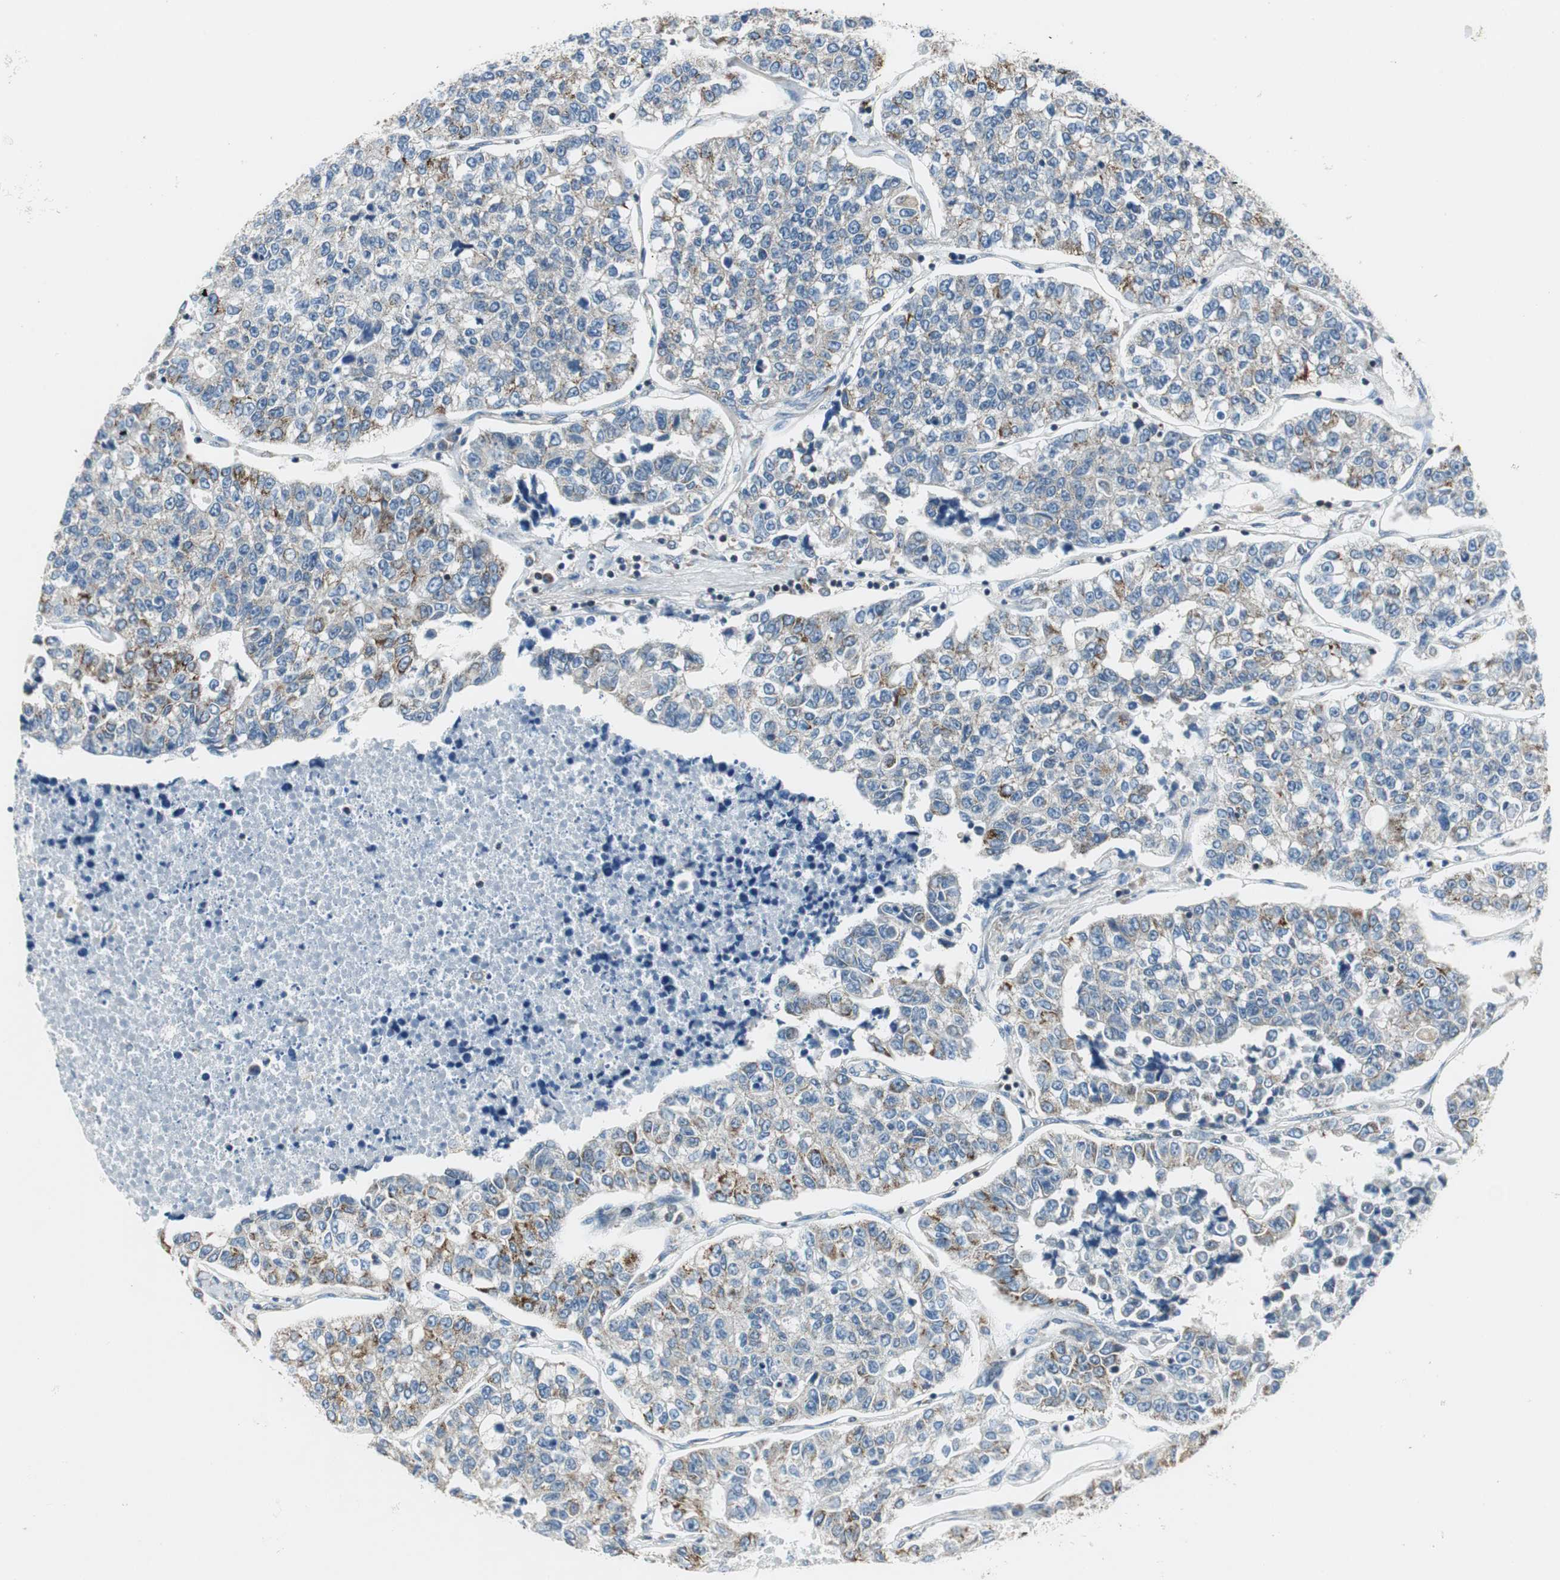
{"staining": {"intensity": "moderate", "quantity": "<25%", "location": "cytoplasmic/membranous"}, "tissue": "lung cancer", "cell_type": "Tumor cells", "image_type": "cancer", "snomed": [{"axis": "morphology", "description": "Adenocarcinoma, NOS"}, {"axis": "topography", "description": "Lung"}], "caption": "Lung cancer (adenocarcinoma) stained for a protein demonstrates moderate cytoplasmic/membranous positivity in tumor cells. (DAB (3,3'-diaminobenzidine) IHC with brightfield microscopy, high magnification).", "gene": "GSTK1", "patient": {"sex": "male", "age": 49}}